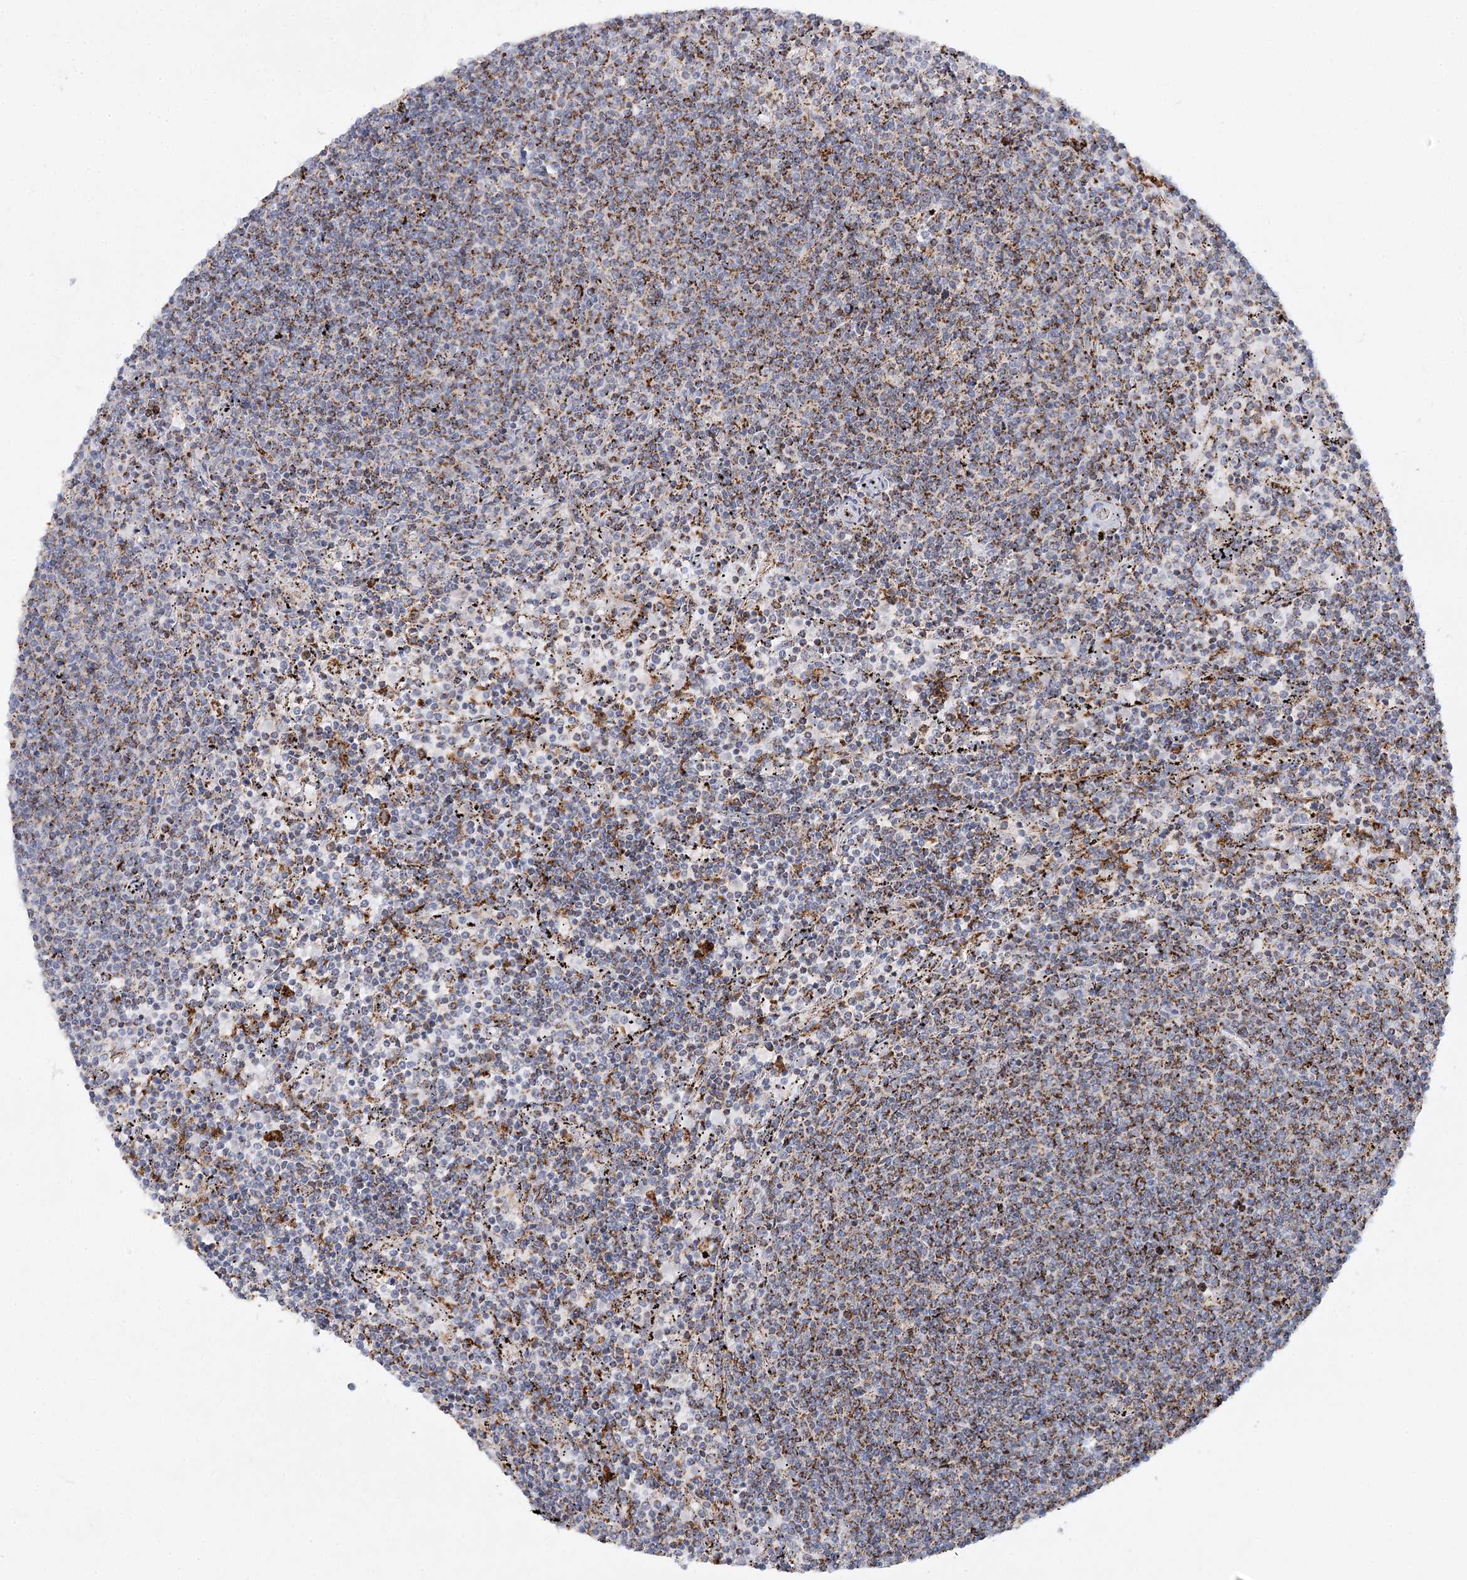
{"staining": {"intensity": "moderate", "quantity": "25%-75%", "location": "cytoplasmic/membranous"}, "tissue": "lymphoma", "cell_type": "Tumor cells", "image_type": "cancer", "snomed": [{"axis": "morphology", "description": "Malignant lymphoma, non-Hodgkin's type, Low grade"}, {"axis": "topography", "description": "Spleen"}], "caption": "Immunohistochemical staining of low-grade malignant lymphoma, non-Hodgkin's type reveals medium levels of moderate cytoplasmic/membranous expression in approximately 25%-75% of tumor cells.", "gene": "TAS1R1", "patient": {"sex": "female", "age": 50}}